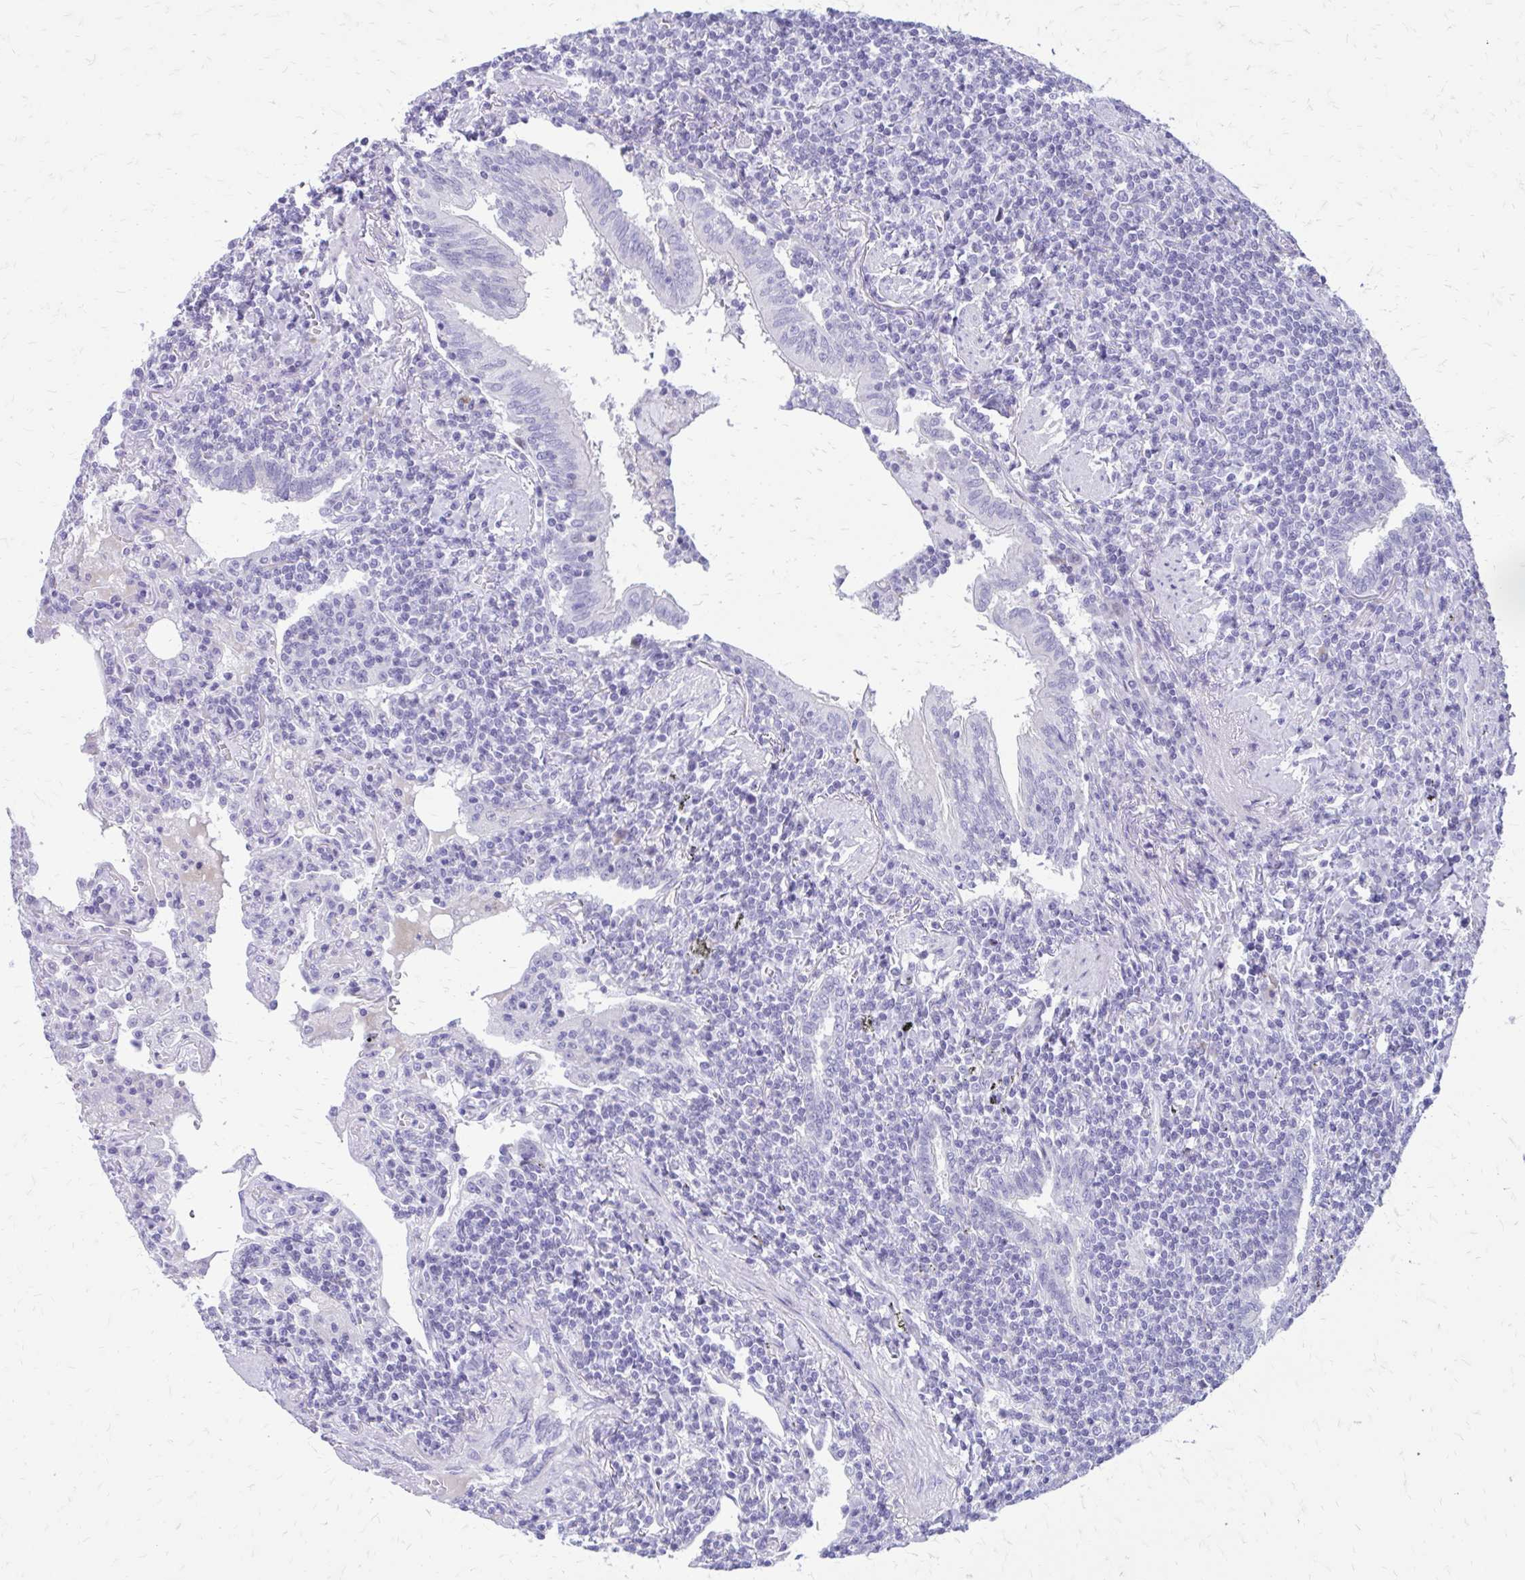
{"staining": {"intensity": "negative", "quantity": "none", "location": "none"}, "tissue": "lymphoma", "cell_type": "Tumor cells", "image_type": "cancer", "snomed": [{"axis": "morphology", "description": "Malignant lymphoma, non-Hodgkin's type, Low grade"}, {"axis": "topography", "description": "Lung"}], "caption": "Lymphoma stained for a protein using immunohistochemistry (IHC) exhibits no positivity tumor cells.", "gene": "LCN15", "patient": {"sex": "female", "age": 71}}